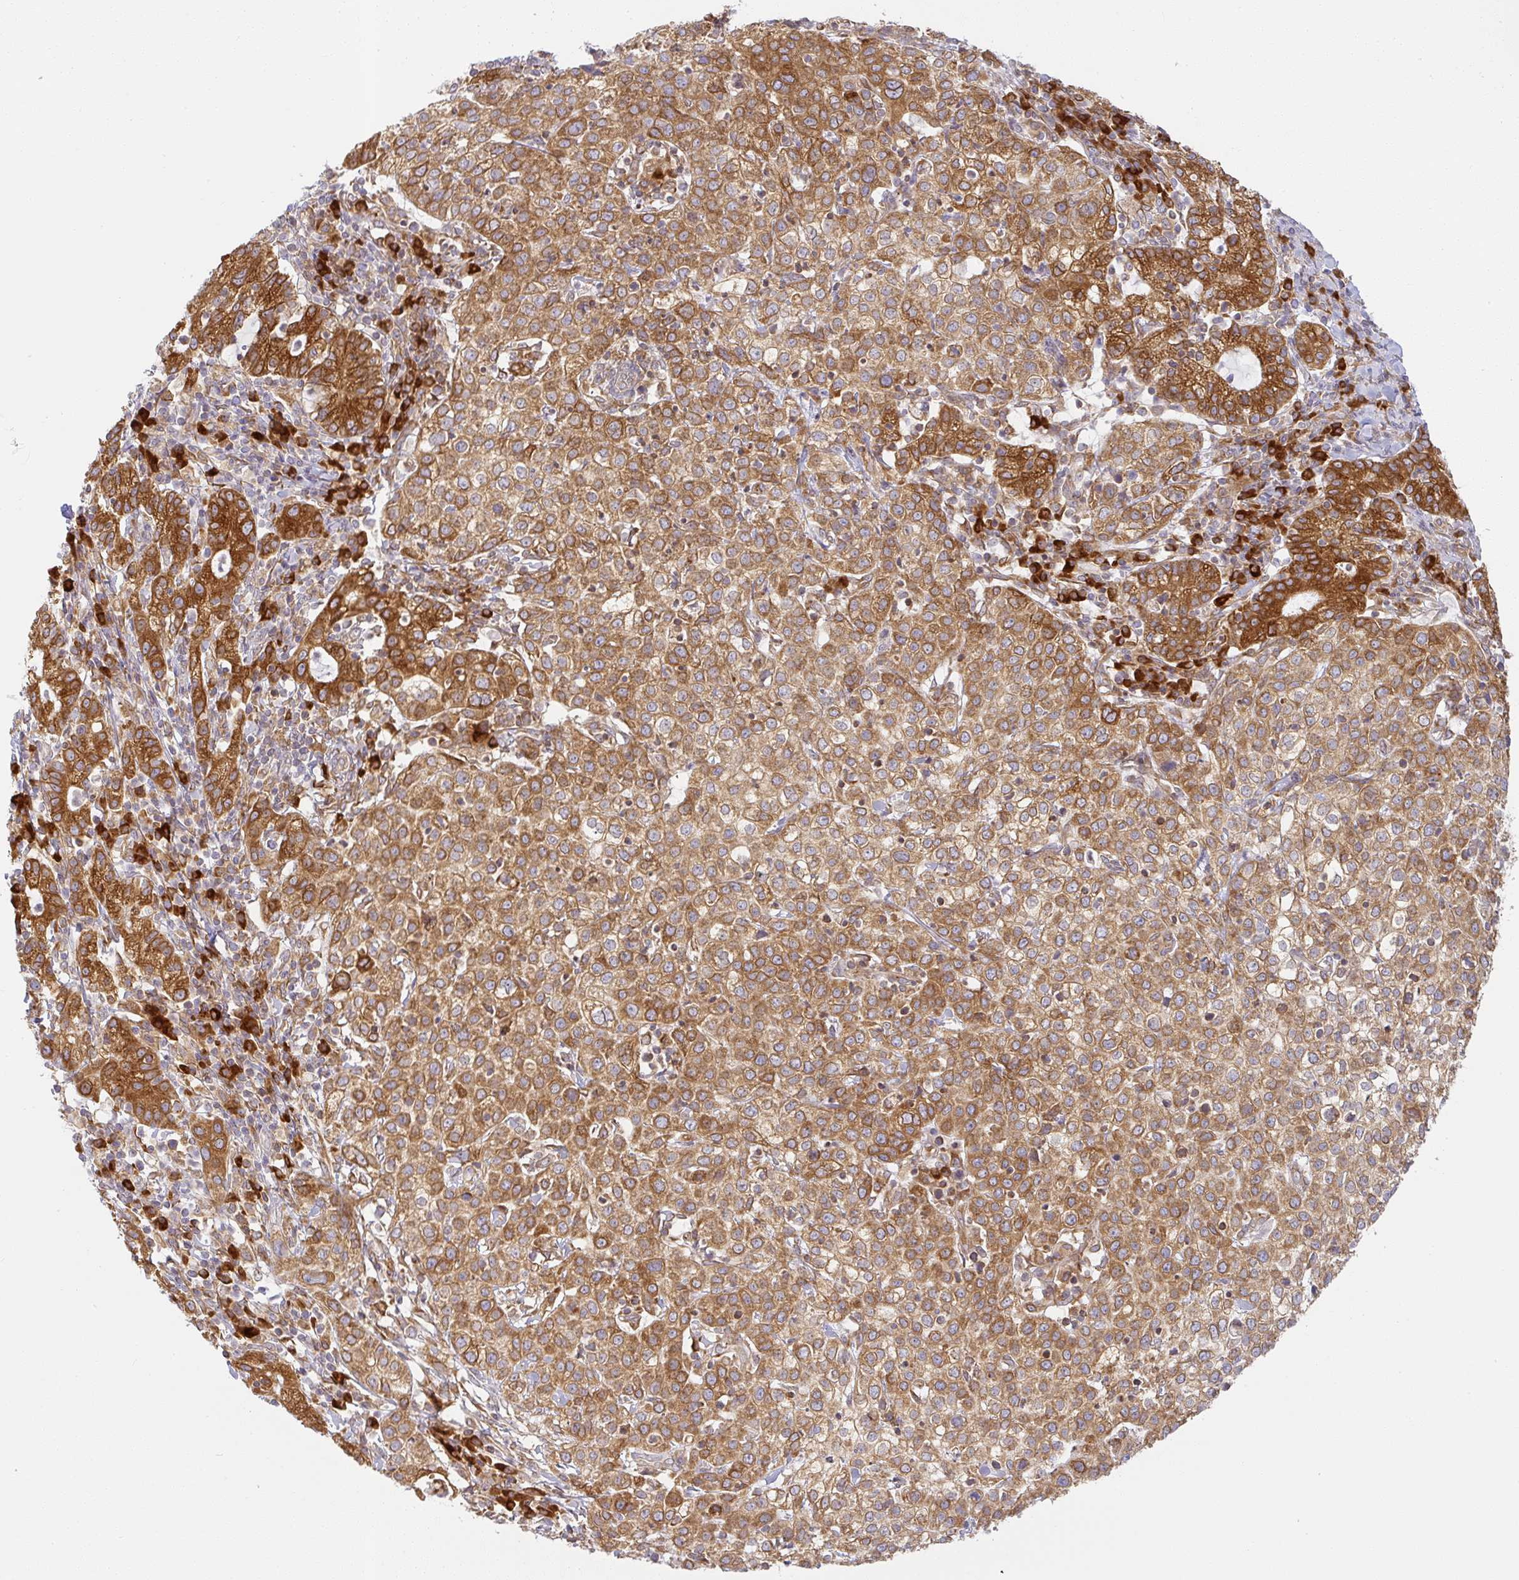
{"staining": {"intensity": "strong", "quantity": ">75%", "location": "cytoplasmic/membranous"}, "tissue": "cervical cancer", "cell_type": "Tumor cells", "image_type": "cancer", "snomed": [{"axis": "morphology", "description": "Normal tissue, NOS"}, {"axis": "morphology", "description": "Adenocarcinoma, NOS"}, {"axis": "topography", "description": "Cervix"}], "caption": "Immunohistochemistry photomicrograph of neoplastic tissue: human cervical cancer stained using IHC shows high levels of strong protein expression localized specifically in the cytoplasmic/membranous of tumor cells, appearing as a cytoplasmic/membranous brown color.", "gene": "DERL2", "patient": {"sex": "female", "age": 44}}